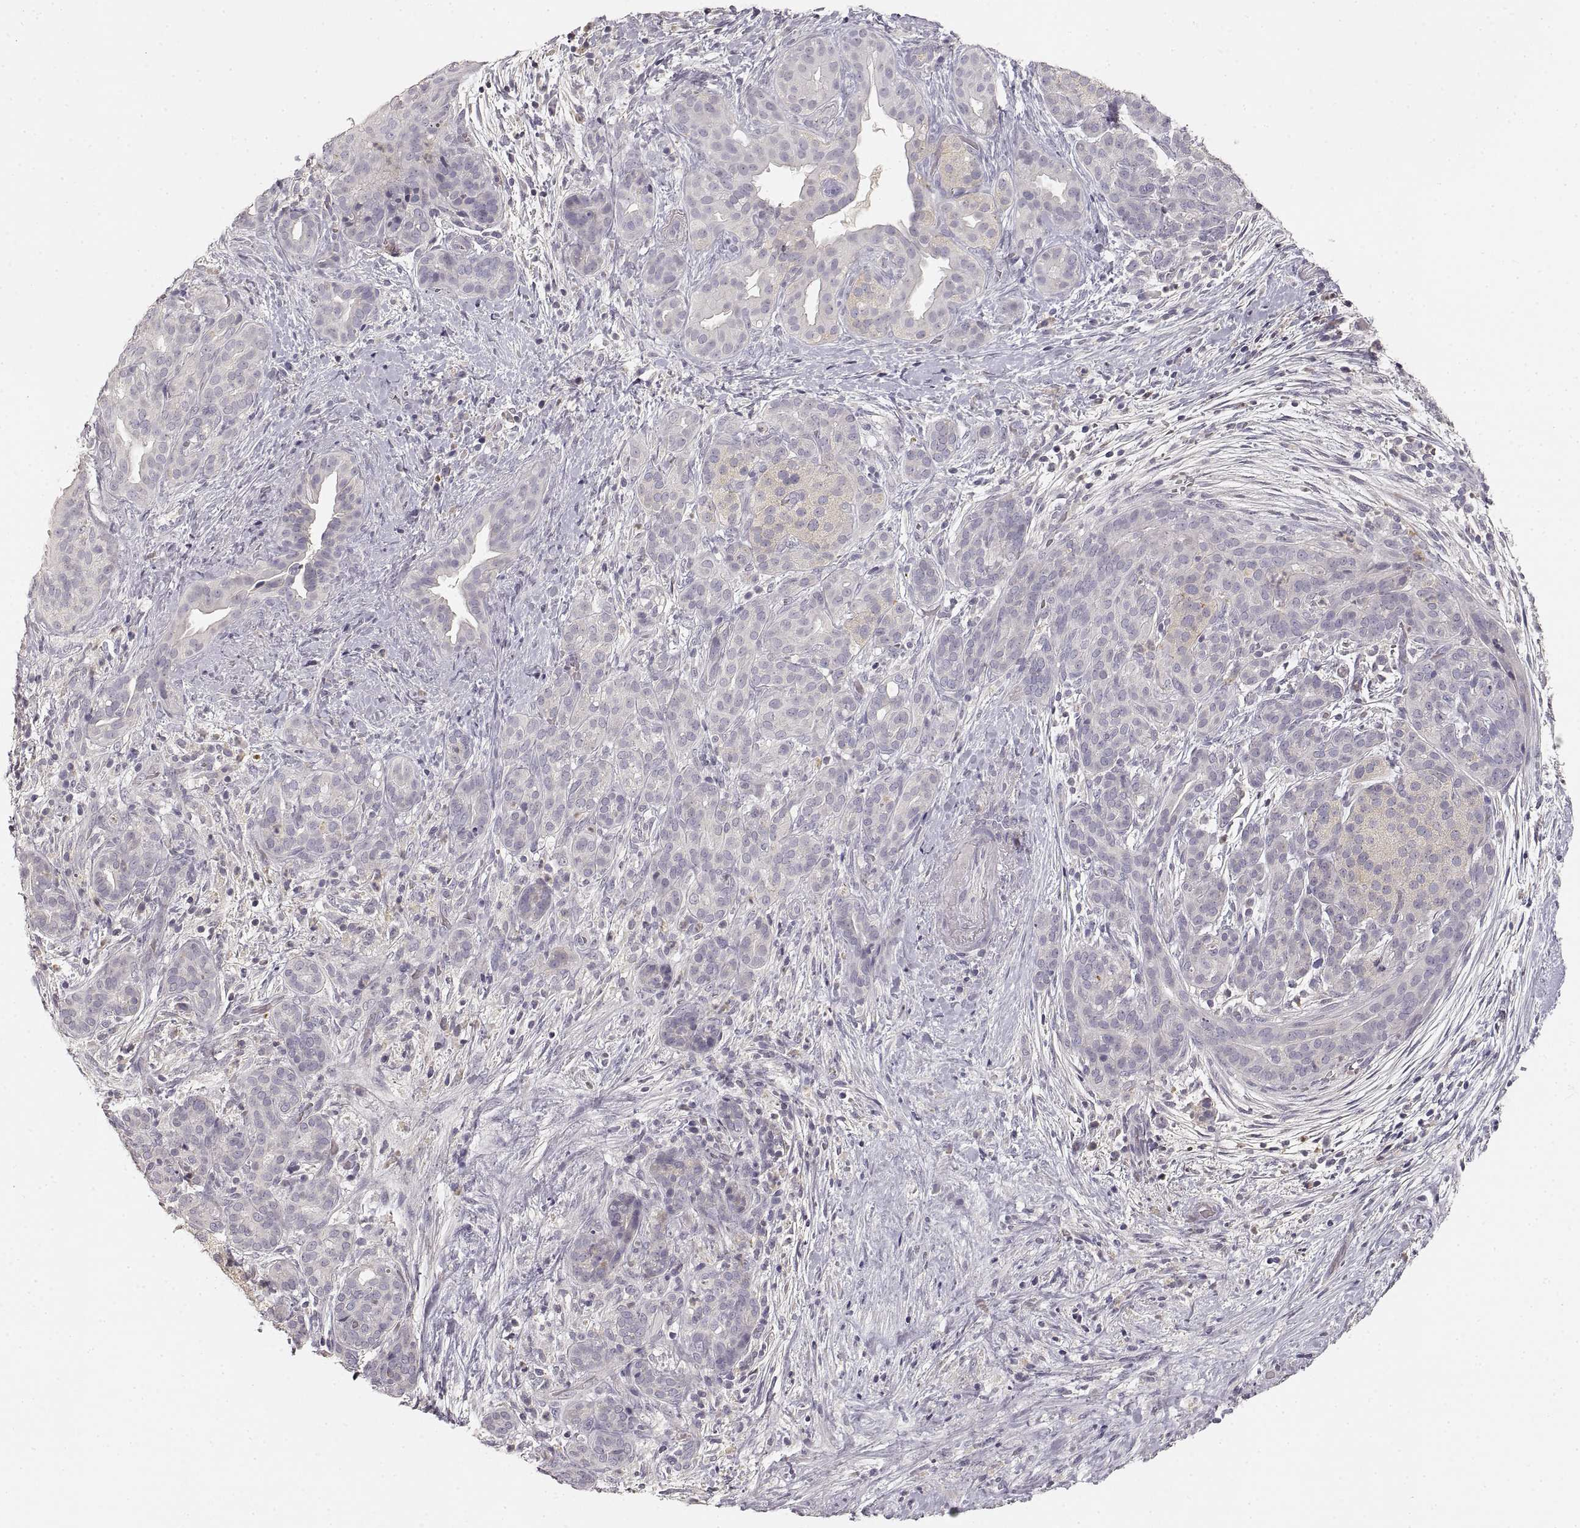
{"staining": {"intensity": "negative", "quantity": "none", "location": "none"}, "tissue": "pancreatic cancer", "cell_type": "Tumor cells", "image_type": "cancer", "snomed": [{"axis": "morphology", "description": "Adenocarcinoma, NOS"}, {"axis": "topography", "description": "Pancreas"}], "caption": "Protein analysis of pancreatic cancer (adenocarcinoma) exhibits no significant staining in tumor cells.", "gene": "RUNDC3A", "patient": {"sex": "male", "age": 44}}